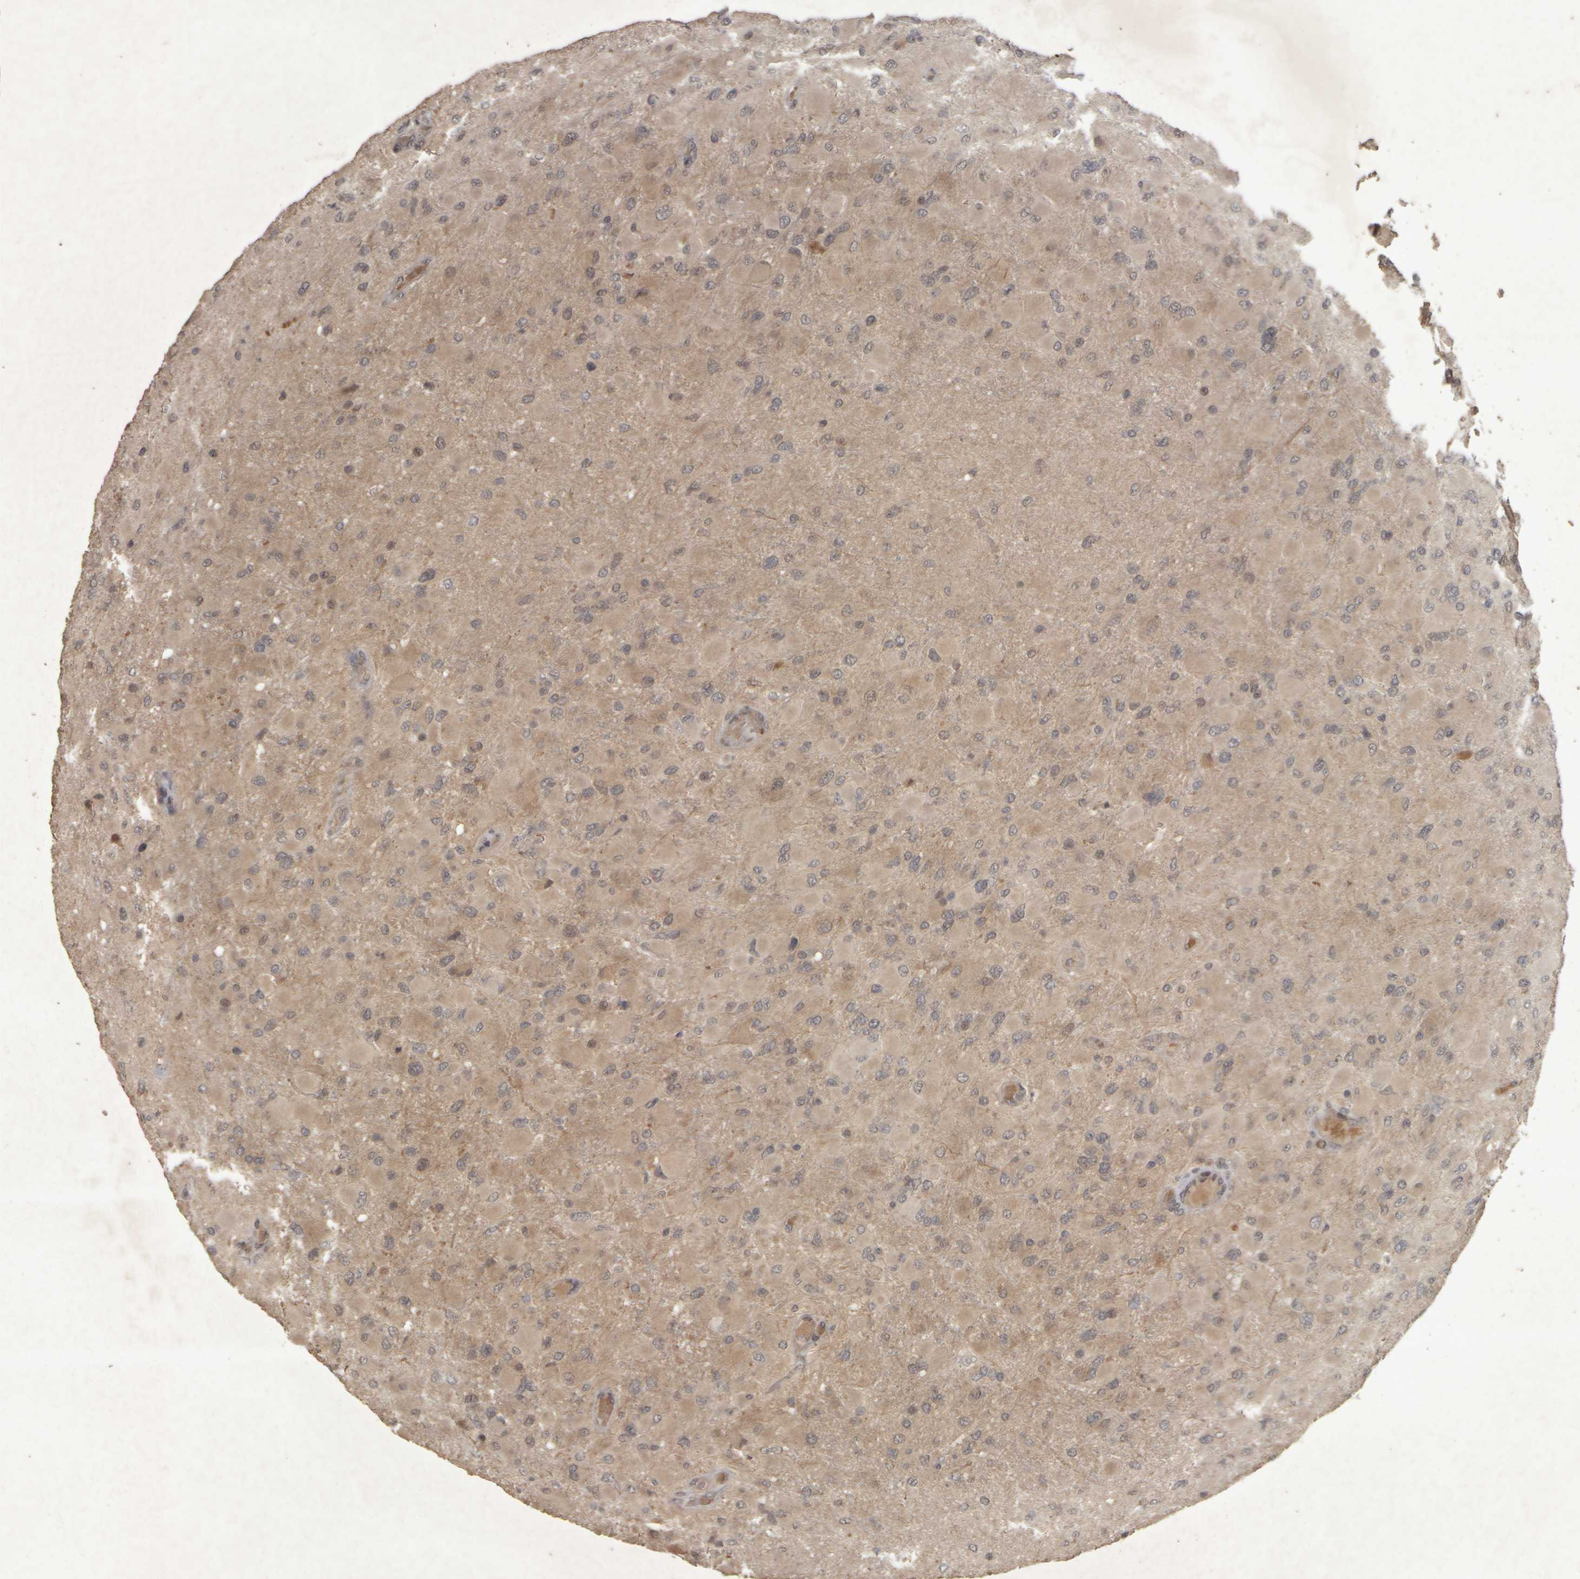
{"staining": {"intensity": "weak", "quantity": "<25%", "location": "cytoplasmic/membranous"}, "tissue": "glioma", "cell_type": "Tumor cells", "image_type": "cancer", "snomed": [{"axis": "morphology", "description": "Glioma, malignant, High grade"}, {"axis": "topography", "description": "Cerebral cortex"}], "caption": "A photomicrograph of high-grade glioma (malignant) stained for a protein displays no brown staining in tumor cells.", "gene": "ACO1", "patient": {"sex": "female", "age": 36}}